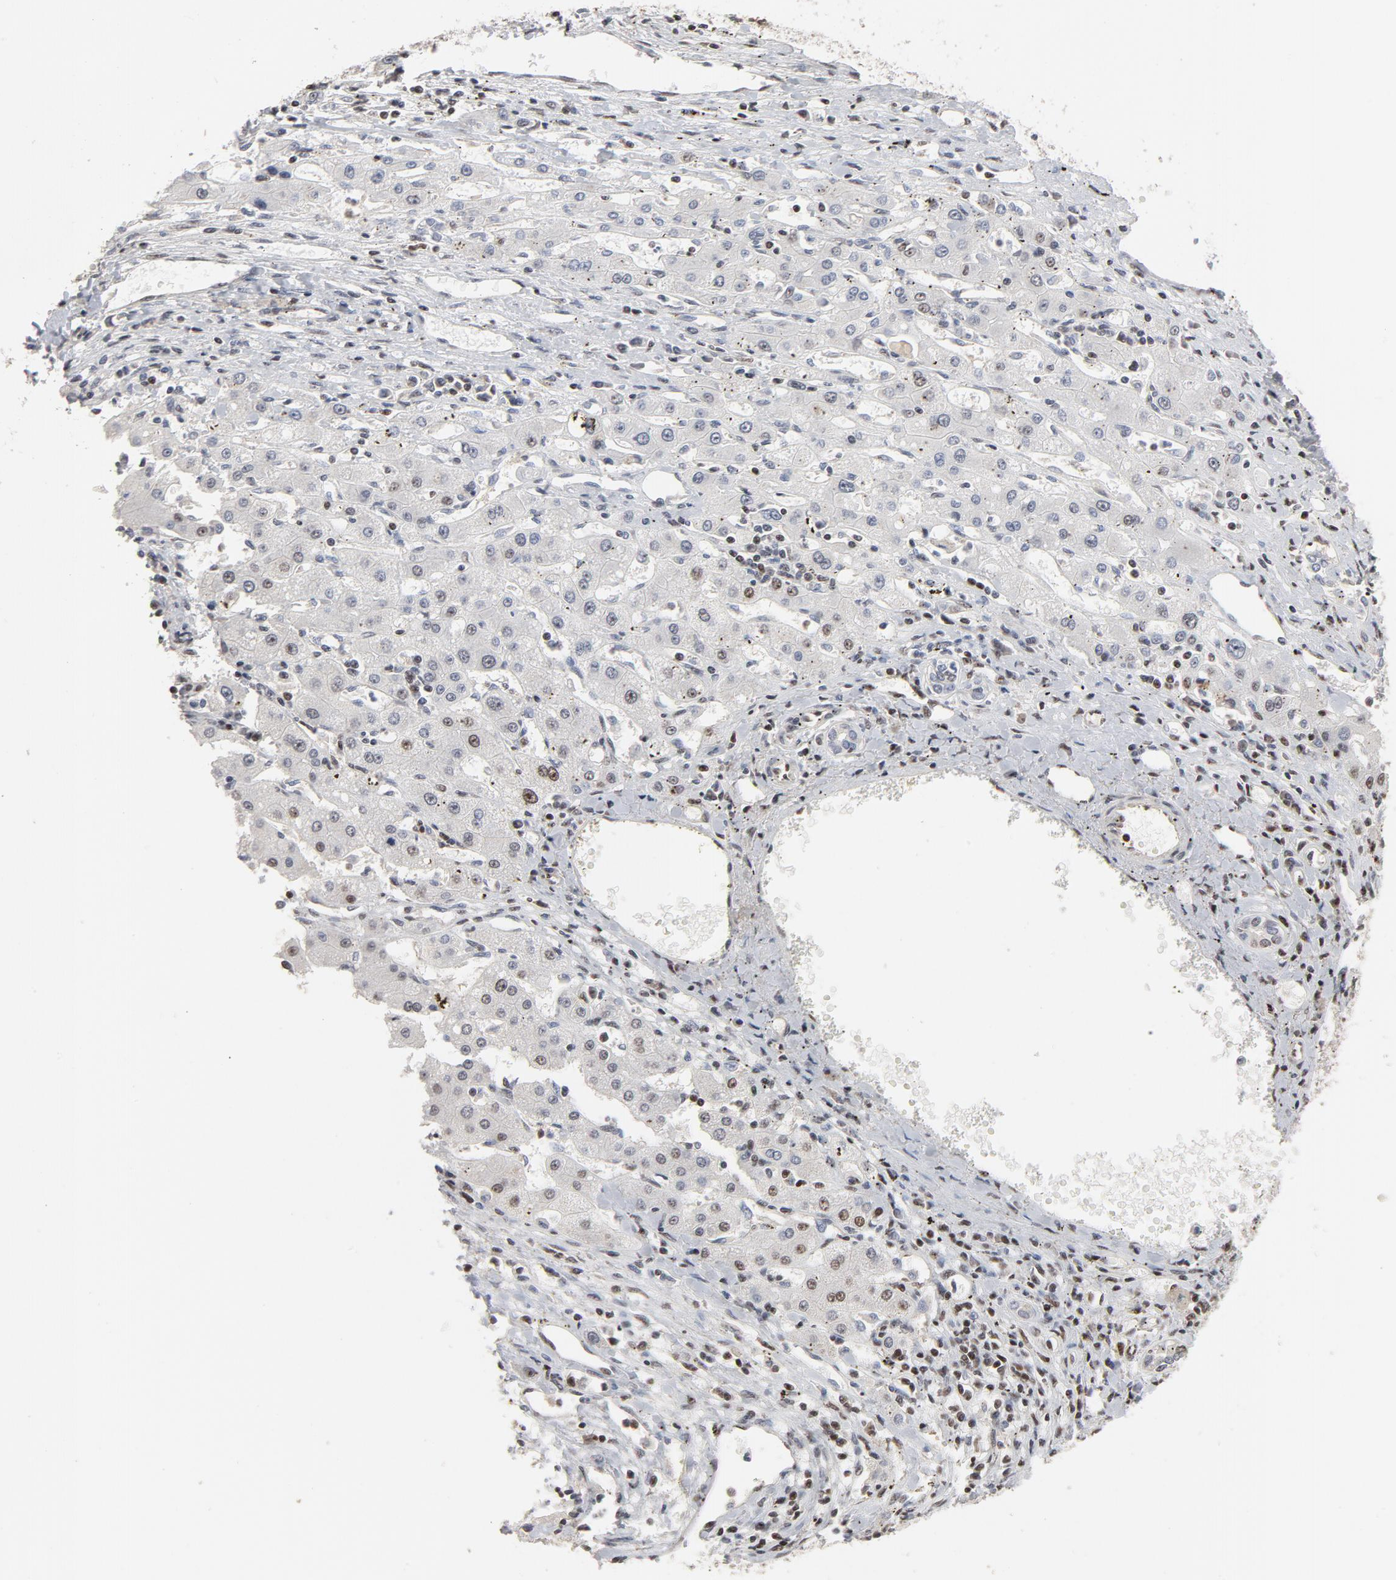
{"staining": {"intensity": "moderate", "quantity": "<25%", "location": "nuclear"}, "tissue": "liver cancer", "cell_type": "Tumor cells", "image_type": "cancer", "snomed": [{"axis": "morphology", "description": "Carcinoma, Hepatocellular, NOS"}, {"axis": "topography", "description": "Liver"}], "caption": "Liver hepatocellular carcinoma tissue exhibits moderate nuclear staining in approximately <25% of tumor cells (Brightfield microscopy of DAB IHC at high magnification).", "gene": "TP53RK", "patient": {"sex": "male", "age": 72}}